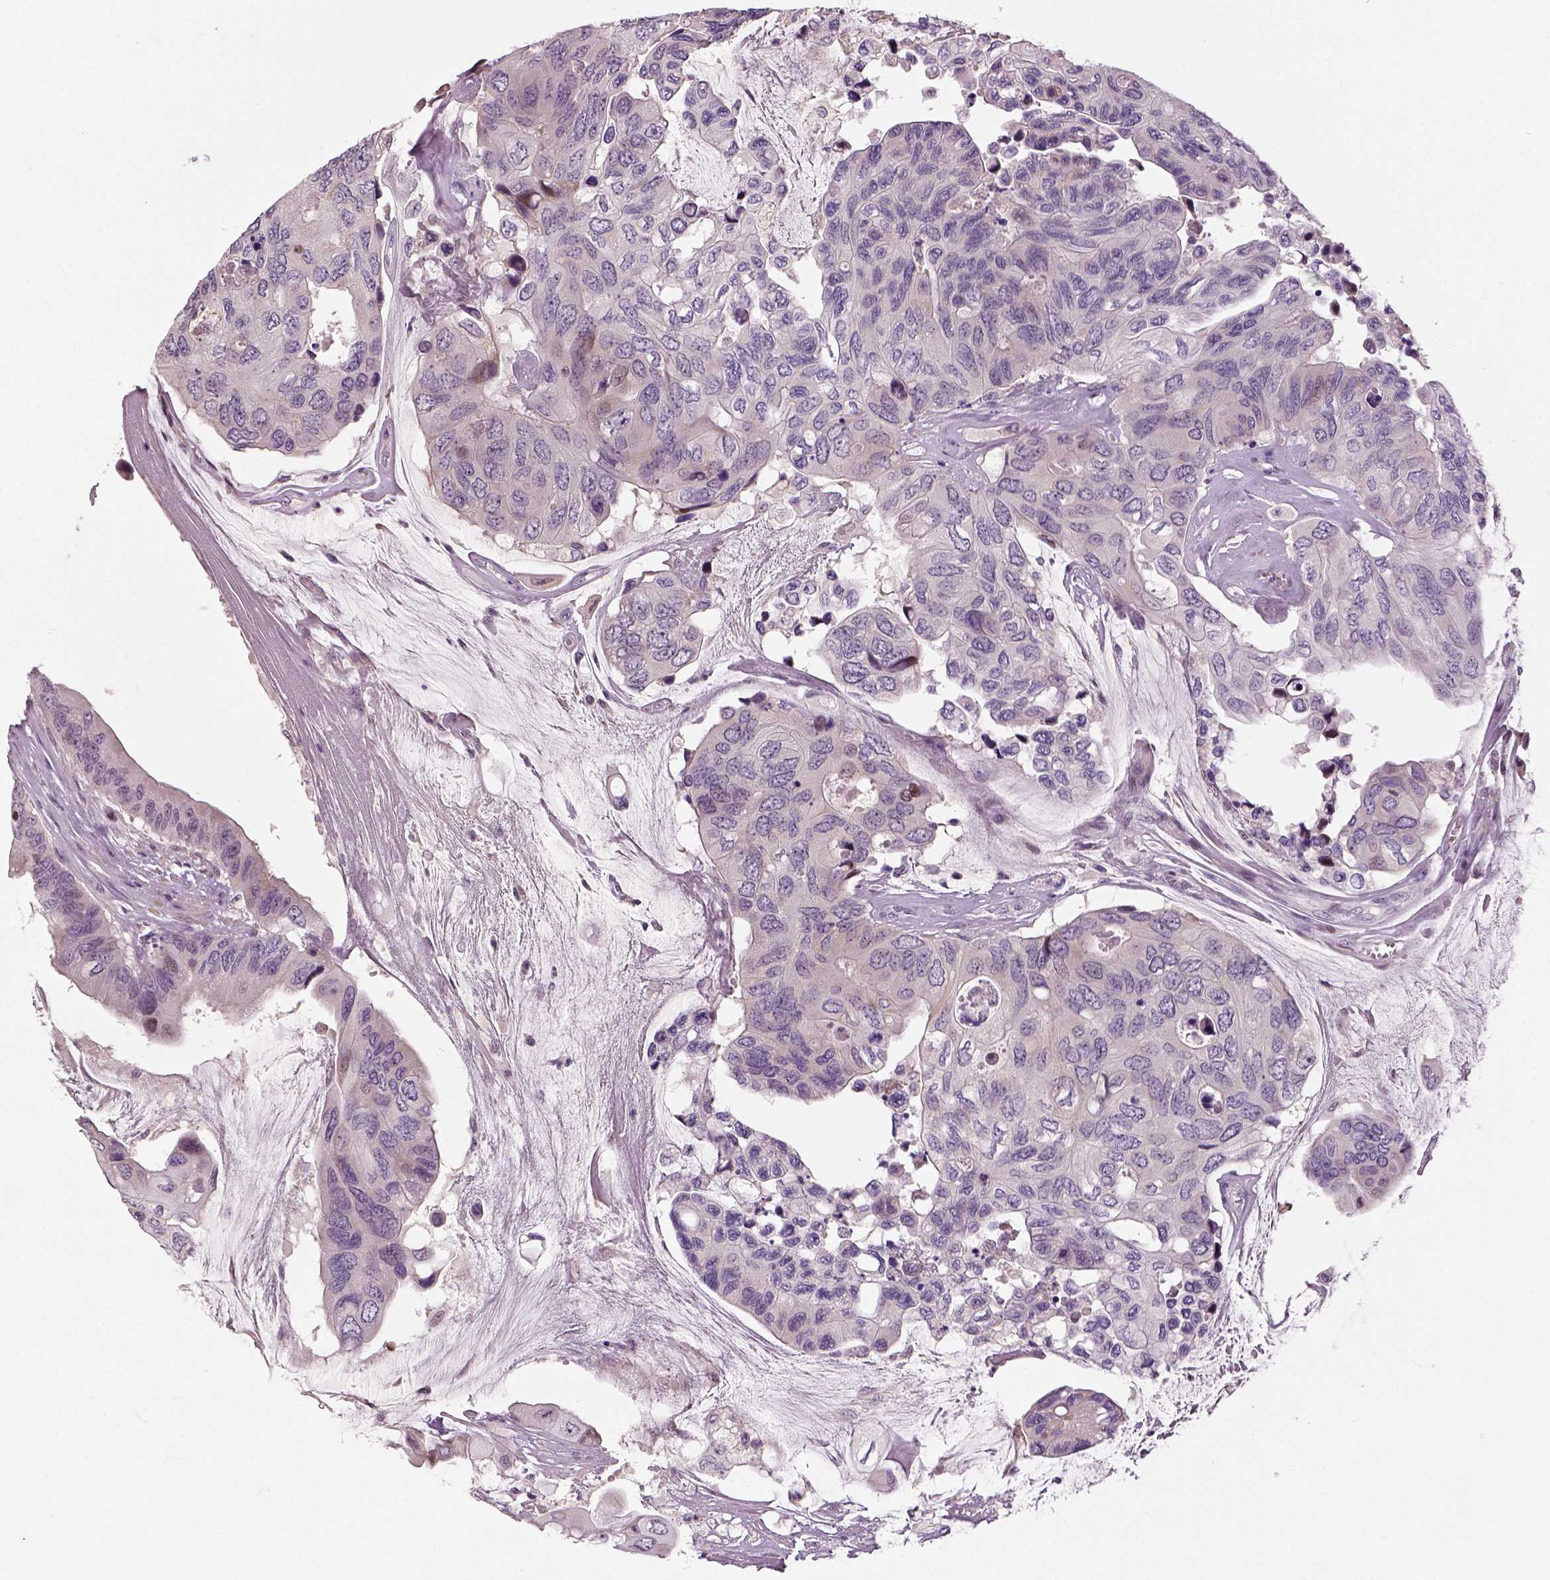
{"staining": {"intensity": "negative", "quantity": "none", "location": "none"}, "tissue": "colorectal cancer", "cell_type": "Tumor cells", "image_type": "cancer", "snomed": [{"axis": "morphology", "description": "Adenocarcinoma, NOS"}, {"axis": "topography", "description": "Rectum"}], "caption": "Tumor cells are negative for protein expression in human adenocarcinoma (colorectal).", "gene": "NECAB1", "patient": {"sex": "male", "age": 63}}